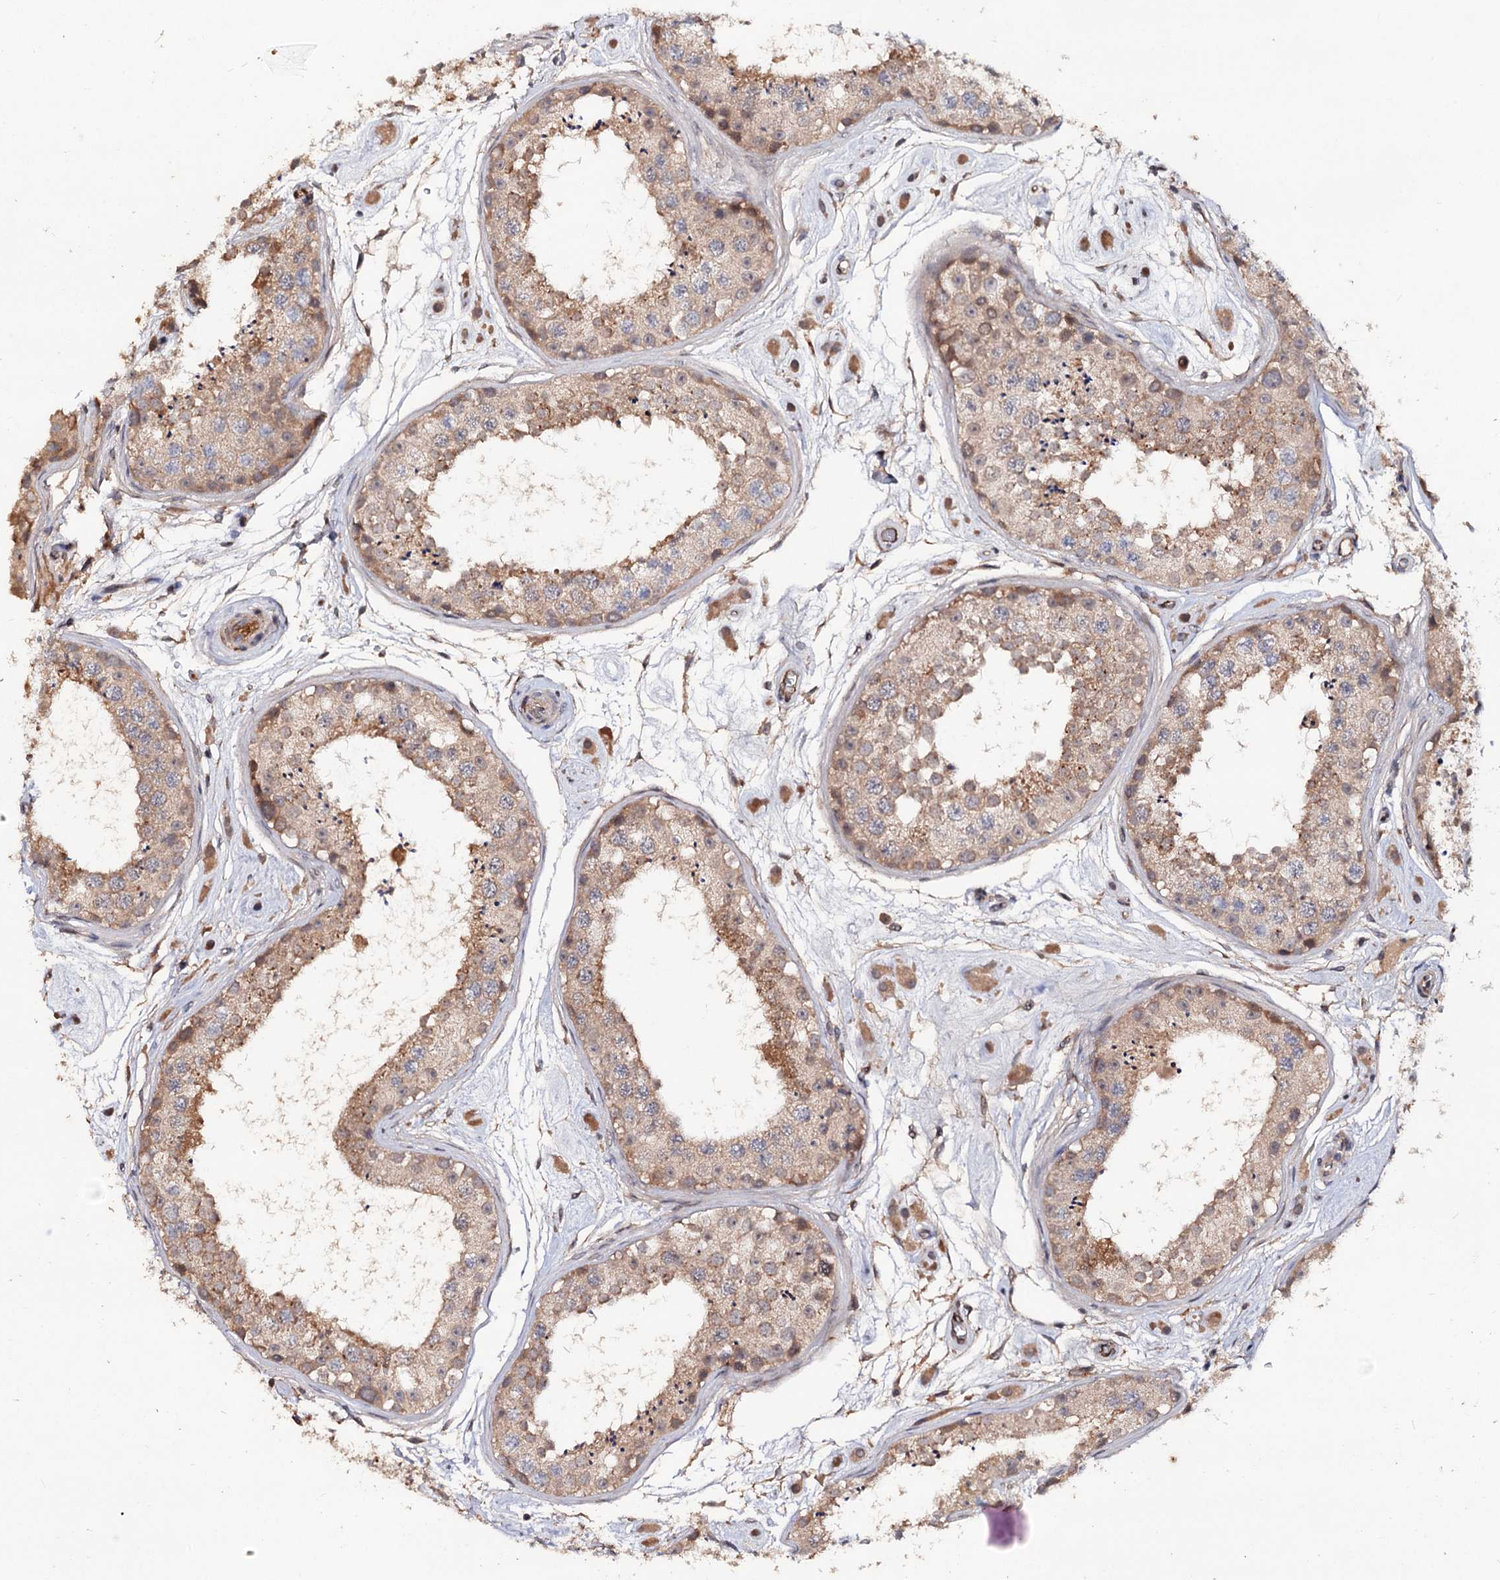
{"staining": {"intensity": "moderate", "quantity": ">75%", "location": "cytoplasmic/membranous"}, "tissue": "testis", "cell_type": "Cells in seminiferous ducts", "image_type": "normal", "snomed": [{"axis": "morphology", "description": "Normal tissue, NOS"}, {"axis": "topography", "description": "Testis"}], "caption": "Immunohistochemical staining of normal human testis exhibits >75% levels of moderate cytoplasmic/membranous protein positivity in approximately >75% of cells in seminiferous ducts.", "gene": "NUDCD2", "patient": {"sex": "male", "age": 25}}